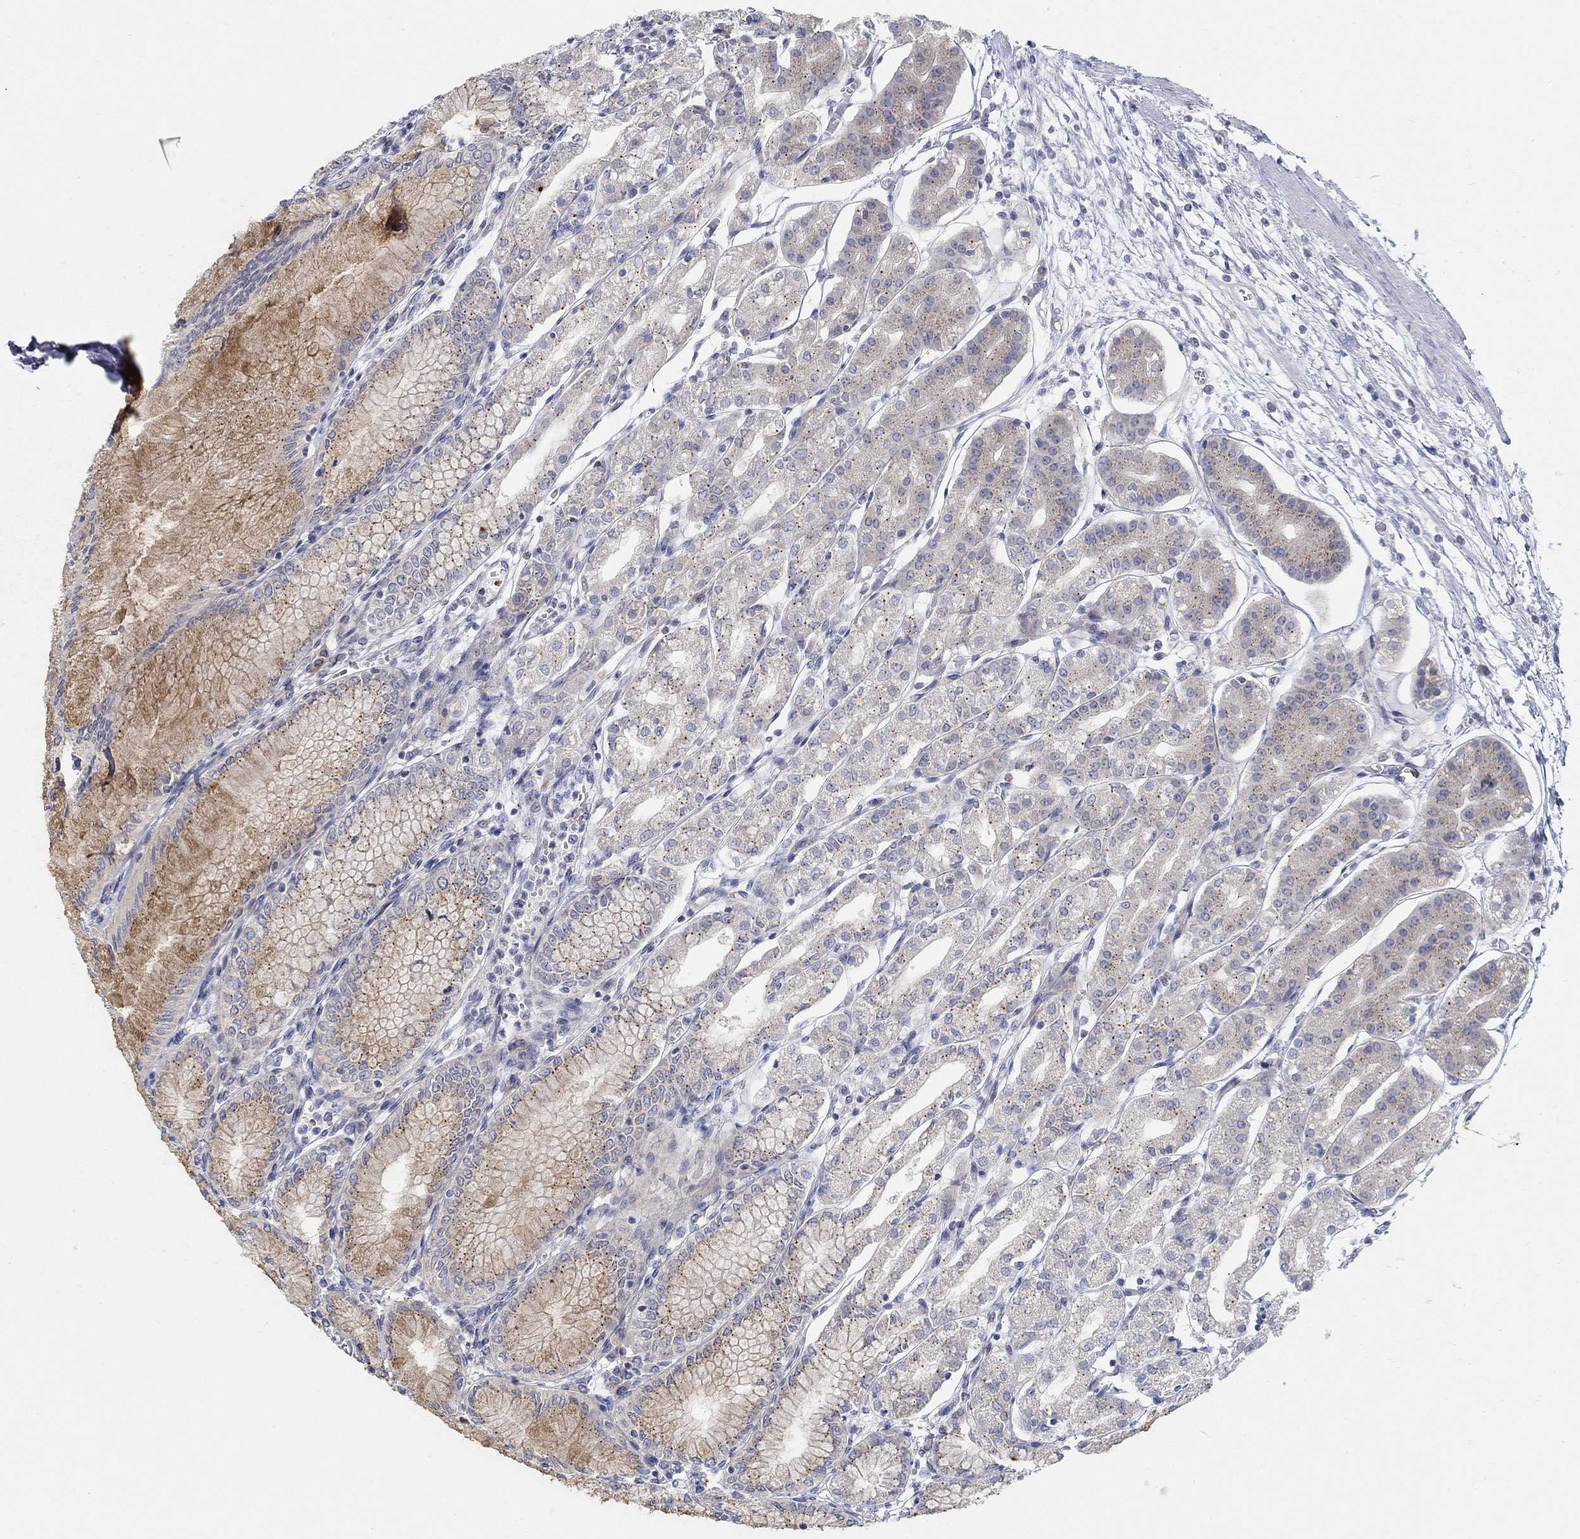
{"staining": {"intensity": "moderate", "quantity": "<25%", "location": "cytoplasmic/membranous"}, "tissue": "stomach", "cell_type": "Glandular cells", "image_type": "normal", "snomed": [{"axis": "morphology", "description": "Normal tissue, NOS"}, {"axis": "topography", "description": "Skeletal muscle"}, {"axis": "topography", "description": "Stomach"}], "caption": "Immunohistochemical staining of unremarkable human stomach demonstrates <25% levels of moderate cytoplasmic/membranous protein expression in approximately <25% of glandular cells.", "gene": "ANO7", "patient": {"sex": "female", "age": 57}}